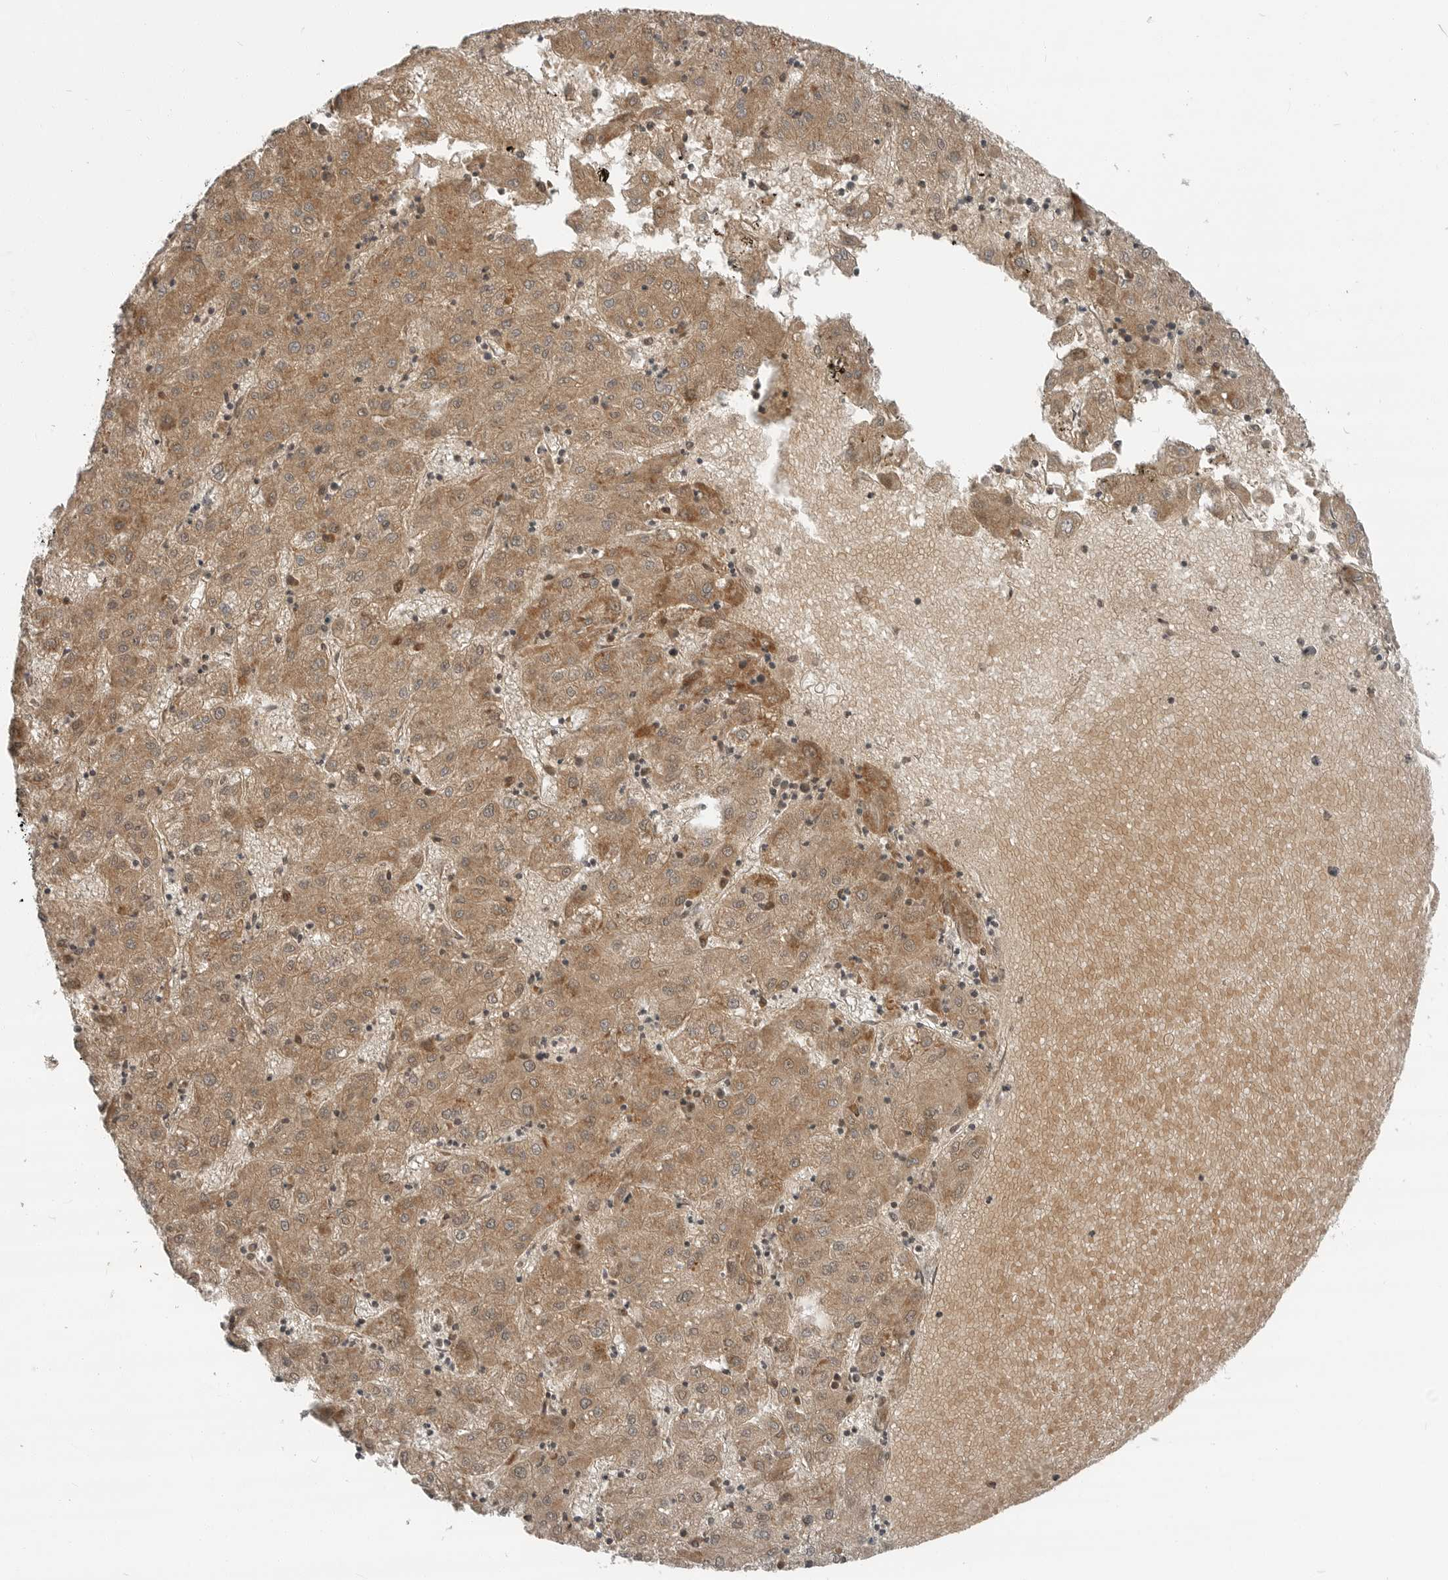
{"staining": {"intensity": "moderate", "quantity": ">75%", "location": "cytoplasmic/membranous"}, "tissue": "liver cancer", "cell_type": "Tumor cells", "image_type": "cancer", "snomed": [{"axis": "morphology", "description": "Carcinoma, Hepatocellular, NOS"}, {"axis": "topography", "description": "Liver"}], "caption": "Tumor cells reveal medium levels of moderate cytoplasmic/membranous staining in about >75% of cells in human liver cancer.", "gene": "FCRLB", "patient": {"sex": "male", "age": 72}}